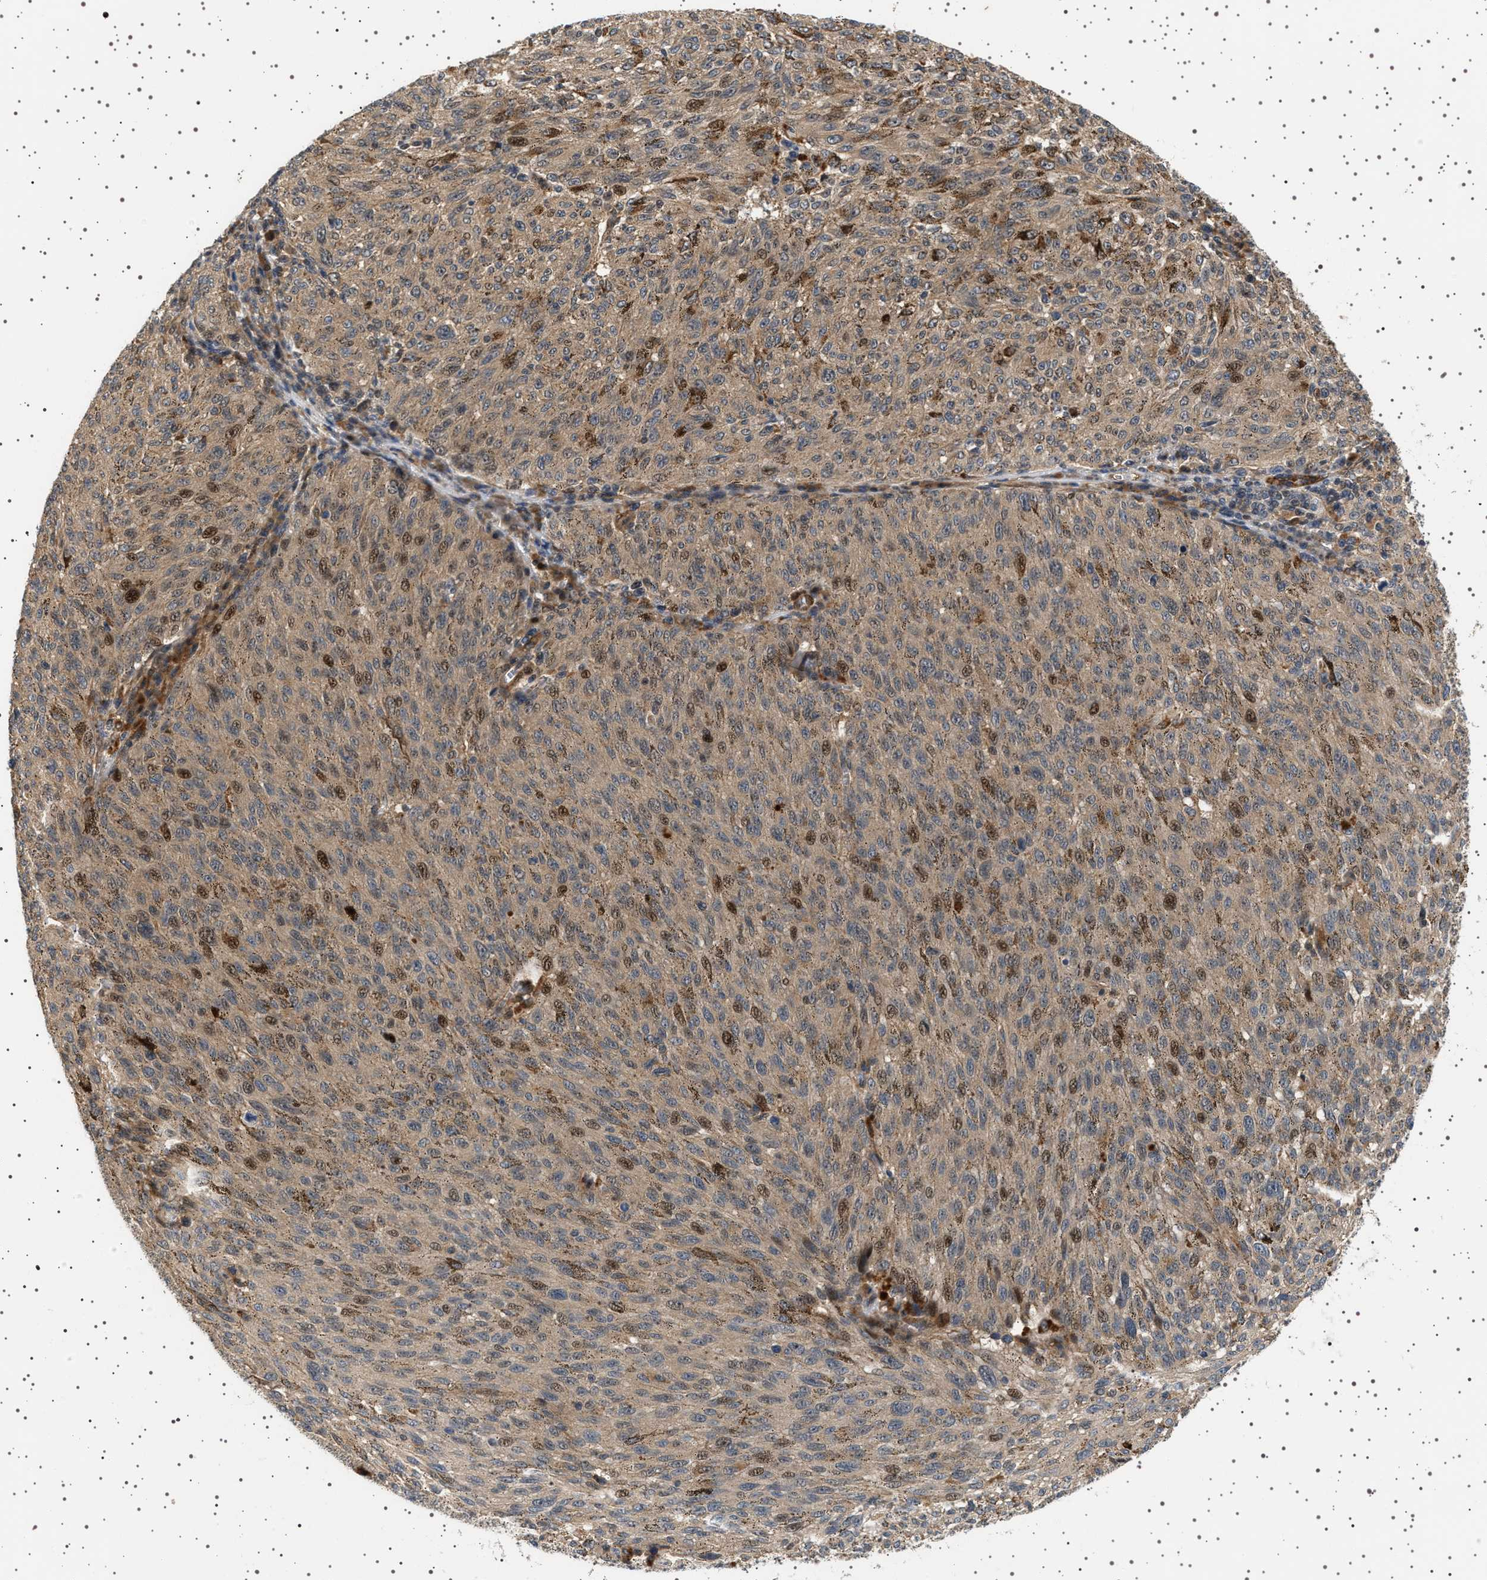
{"staining": {"intensity": "weak", "quantity": ">75%", "location": "cytoplasmic/membranous,nuclear"}, "tissue": "melanoma", "cell_type": "Tumor cells", "image_type": "cancer", "snomed": [{"axis": "morphology", "description": "Malignant melanoma, NOS"}, {"axis": "topography", "description": "Skin"}], "caption": "Immunohistochemistry photomicrograph of human melanoma stained for a protein (brown), which demonstrates low levels of weak cytoplasmic/membranous and nuclear staining in approximately >75% of tumor cells.", "gene": "BAG3", "patient": {"sex": "female", "age": 72}}